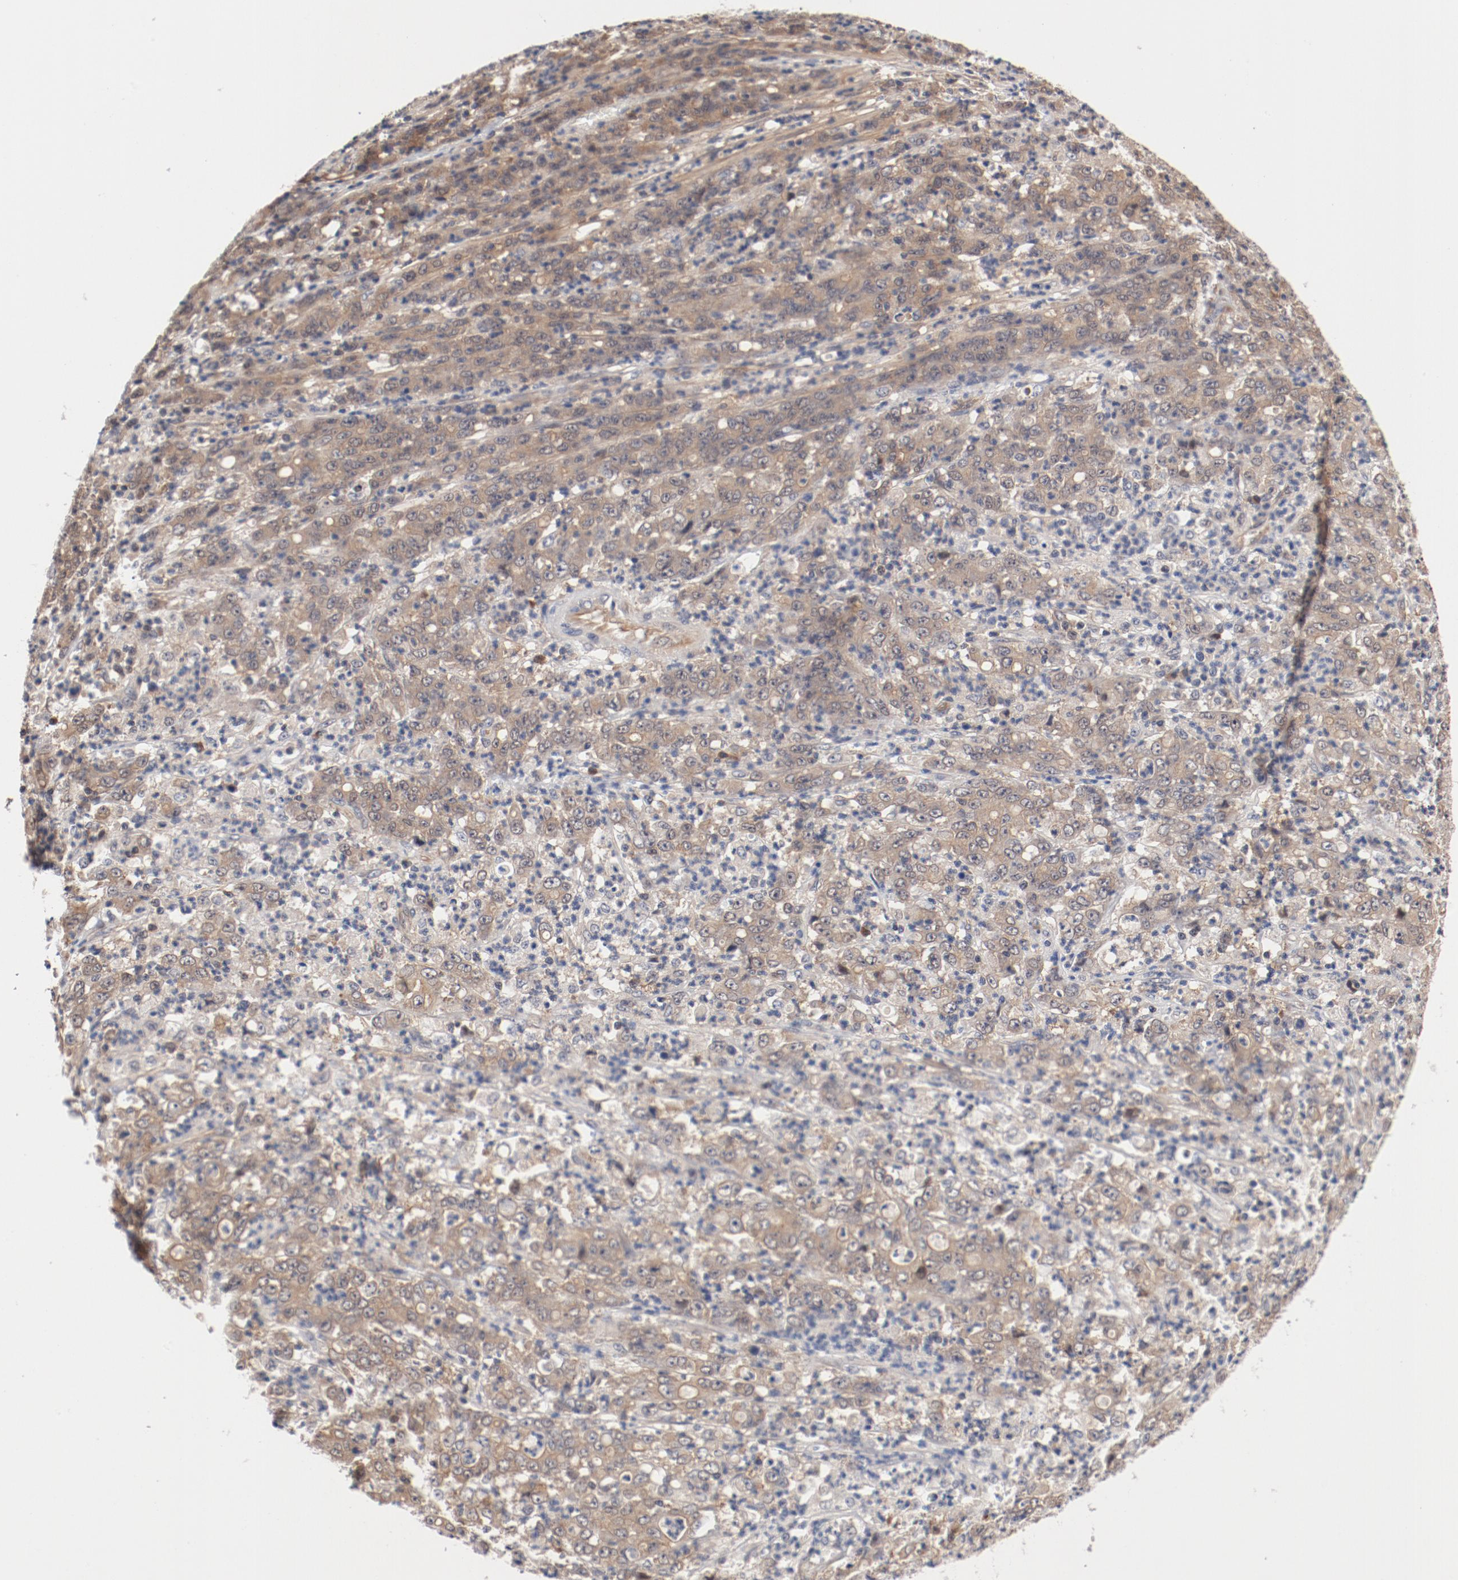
{"staining": {"intensity": "weak", "quantity": ">75%", "location": "cytoplasmic/membranous"}, "tissue": "stomach cancer", "cell_type": "Tumor cells", "image_type": "cancer", "snomed": [{"axis": "morphology", "description": "Adenocarcinoma, NOS"}, {"axis": "topography", "description": "Stomach, lower"}], "caption": "Protein expression analysis of stomach cancer shows weak cytoplasmic/membranous staining in about >75% of tumor cells.", "gene": "PITPNM2", "patient": {"sex": "female", "age": 71}}